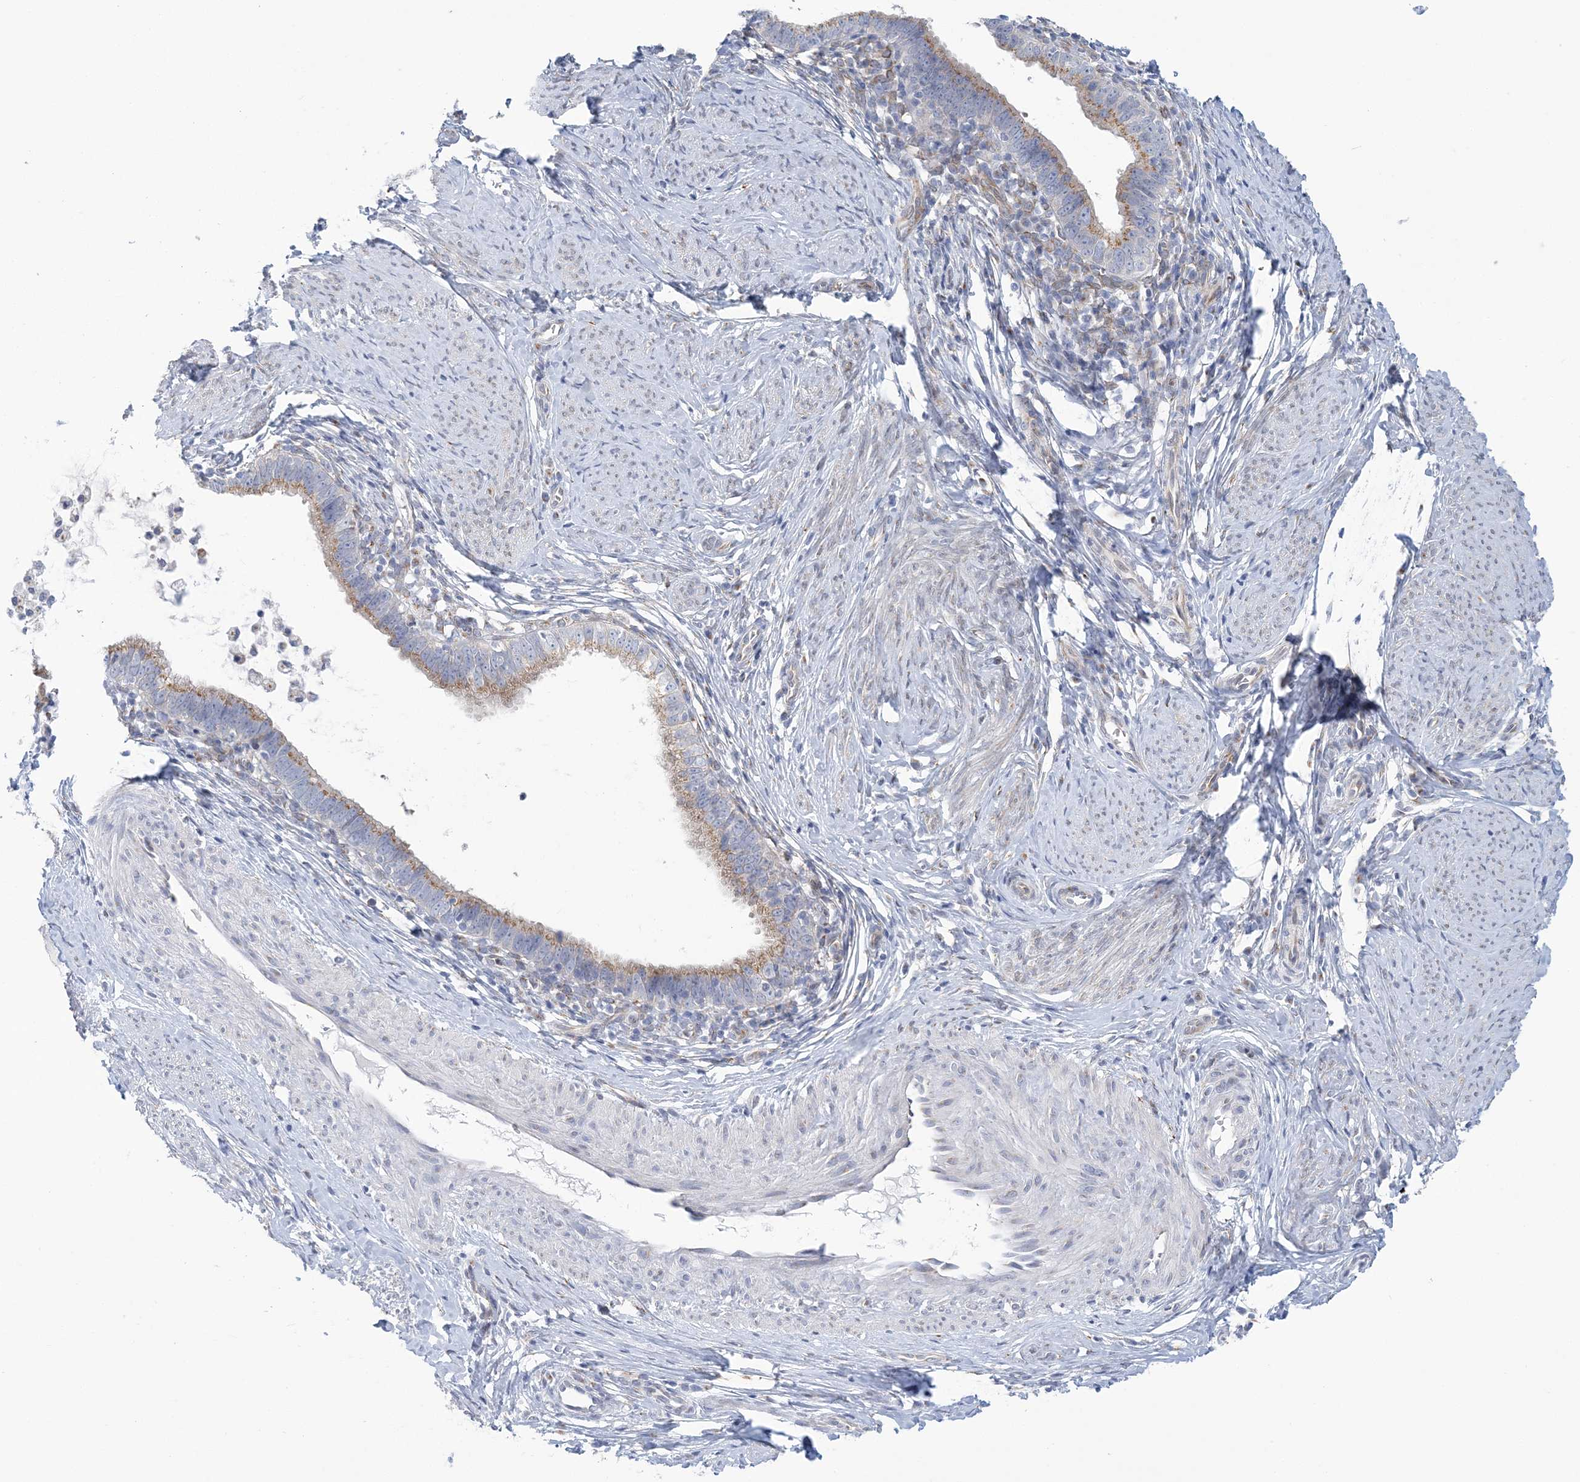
{"staining": {"intensity": "moderate", "quantity": "25%-75%", "location": "cytoplasmic/membranous"}, "tissue": "cervical cancer", "cell_type": "Tumor cells", "image_type": "cancer", "snomed": [{"axis": "morphology", "description": "Adenocarcinoma, NOS"}, {"axis": "topography", "description": "Cervix"}], "caption": "Human cervical adenocarcinoma stained for a protein (brown) shows moderate cytoplasmic/membranous positive staining in approximately 25%-75% of tumor cells.", "gene": "PLEKHG4B", "patient": {"sex": "female", "age": 36}}